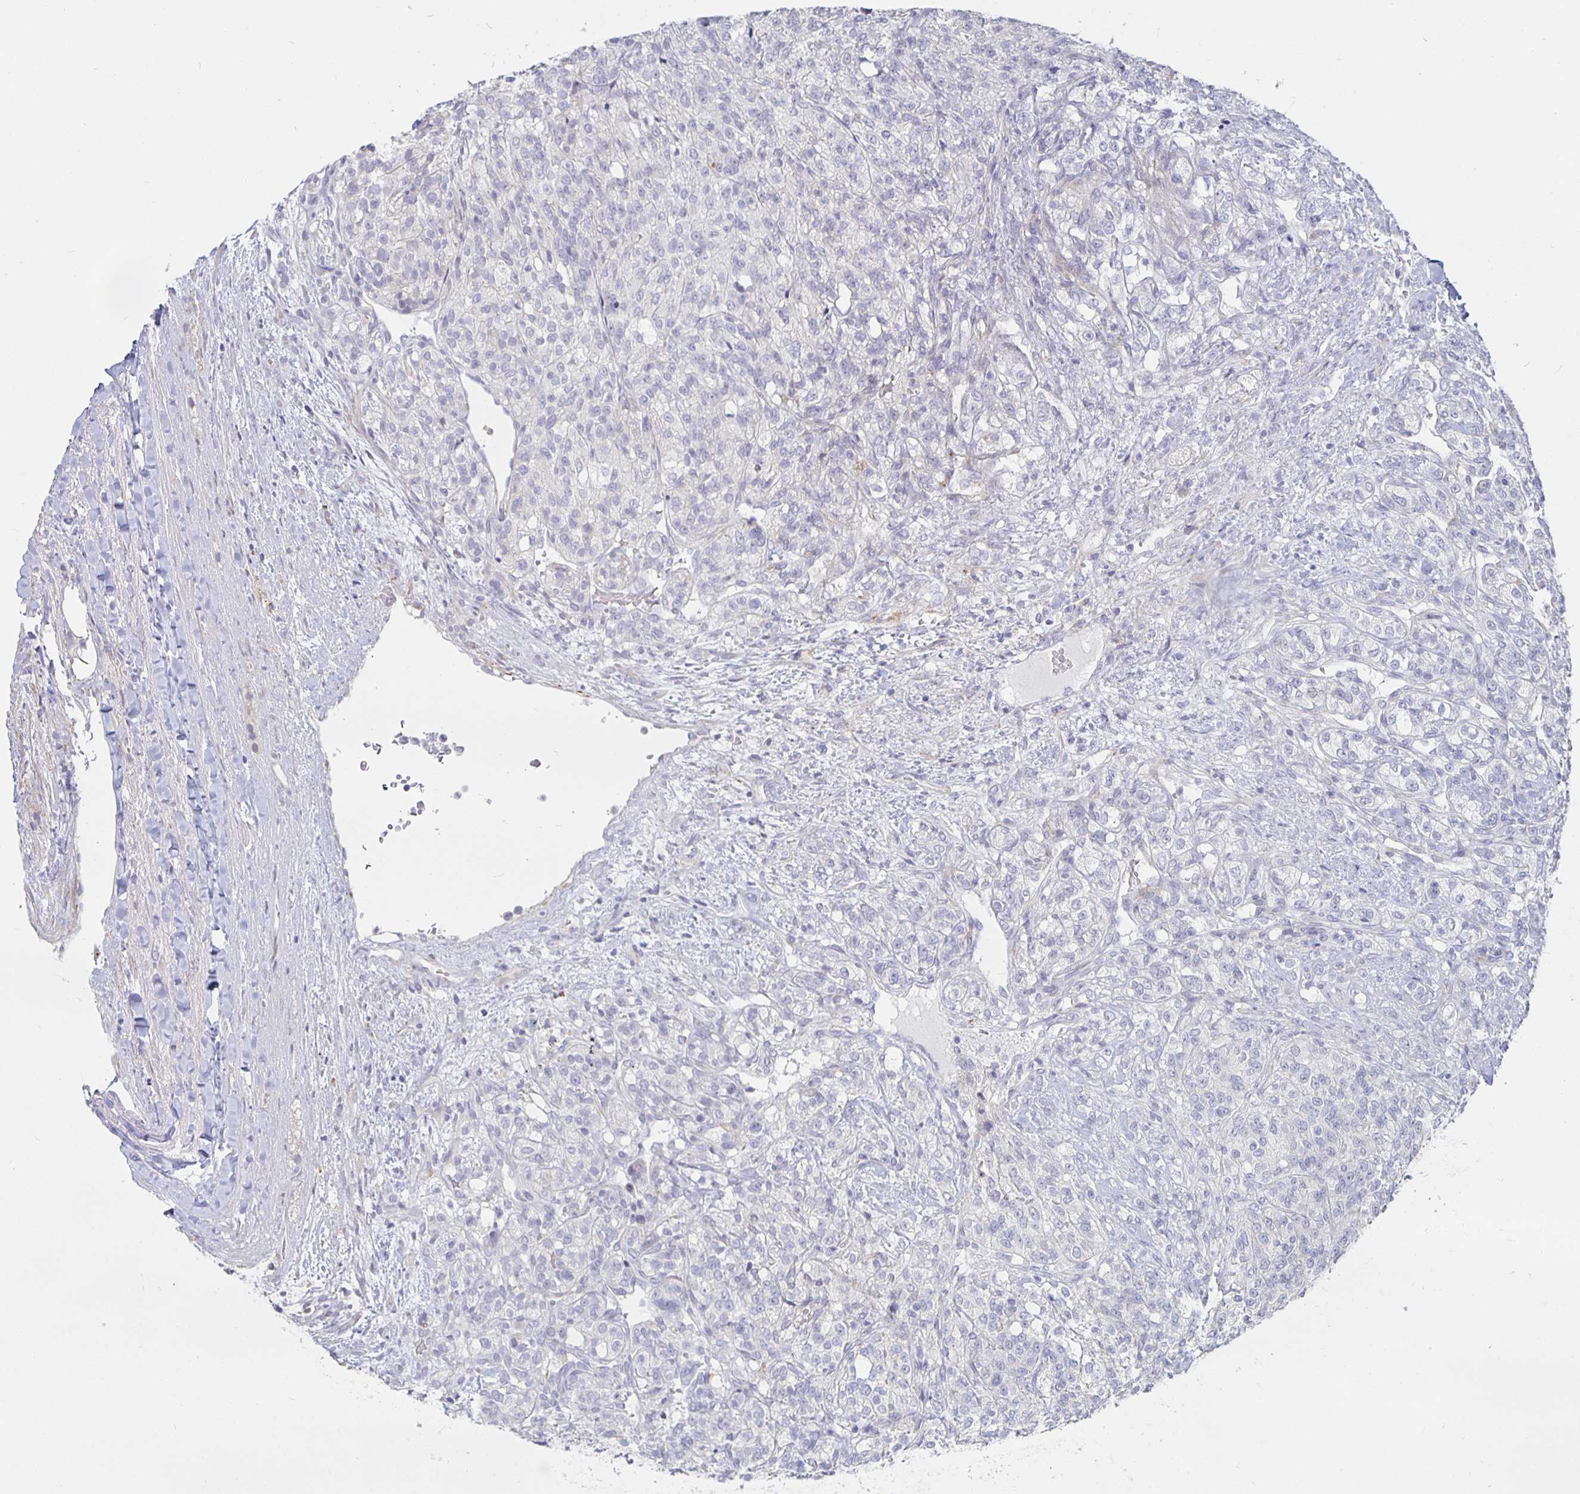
{"staining": {"intensity": "negative", "quantity": "none", "location": "none"}, "tissue": "renal cancer", "cell_type": "Tumor cells", "image_type": "cancer", "snomed": [{"axis": "morphology", "description": "Adenocarcinoma, NOS"}, {"axis": "topography", "description": "Kidney"}], "caption": "Immunohistochemistry image of renal cancer stained for a protein (brown), which demonstrates no positivity in tumor cells.", "gene": "S100G", "patient": {"sex": "female", "age": 63}}